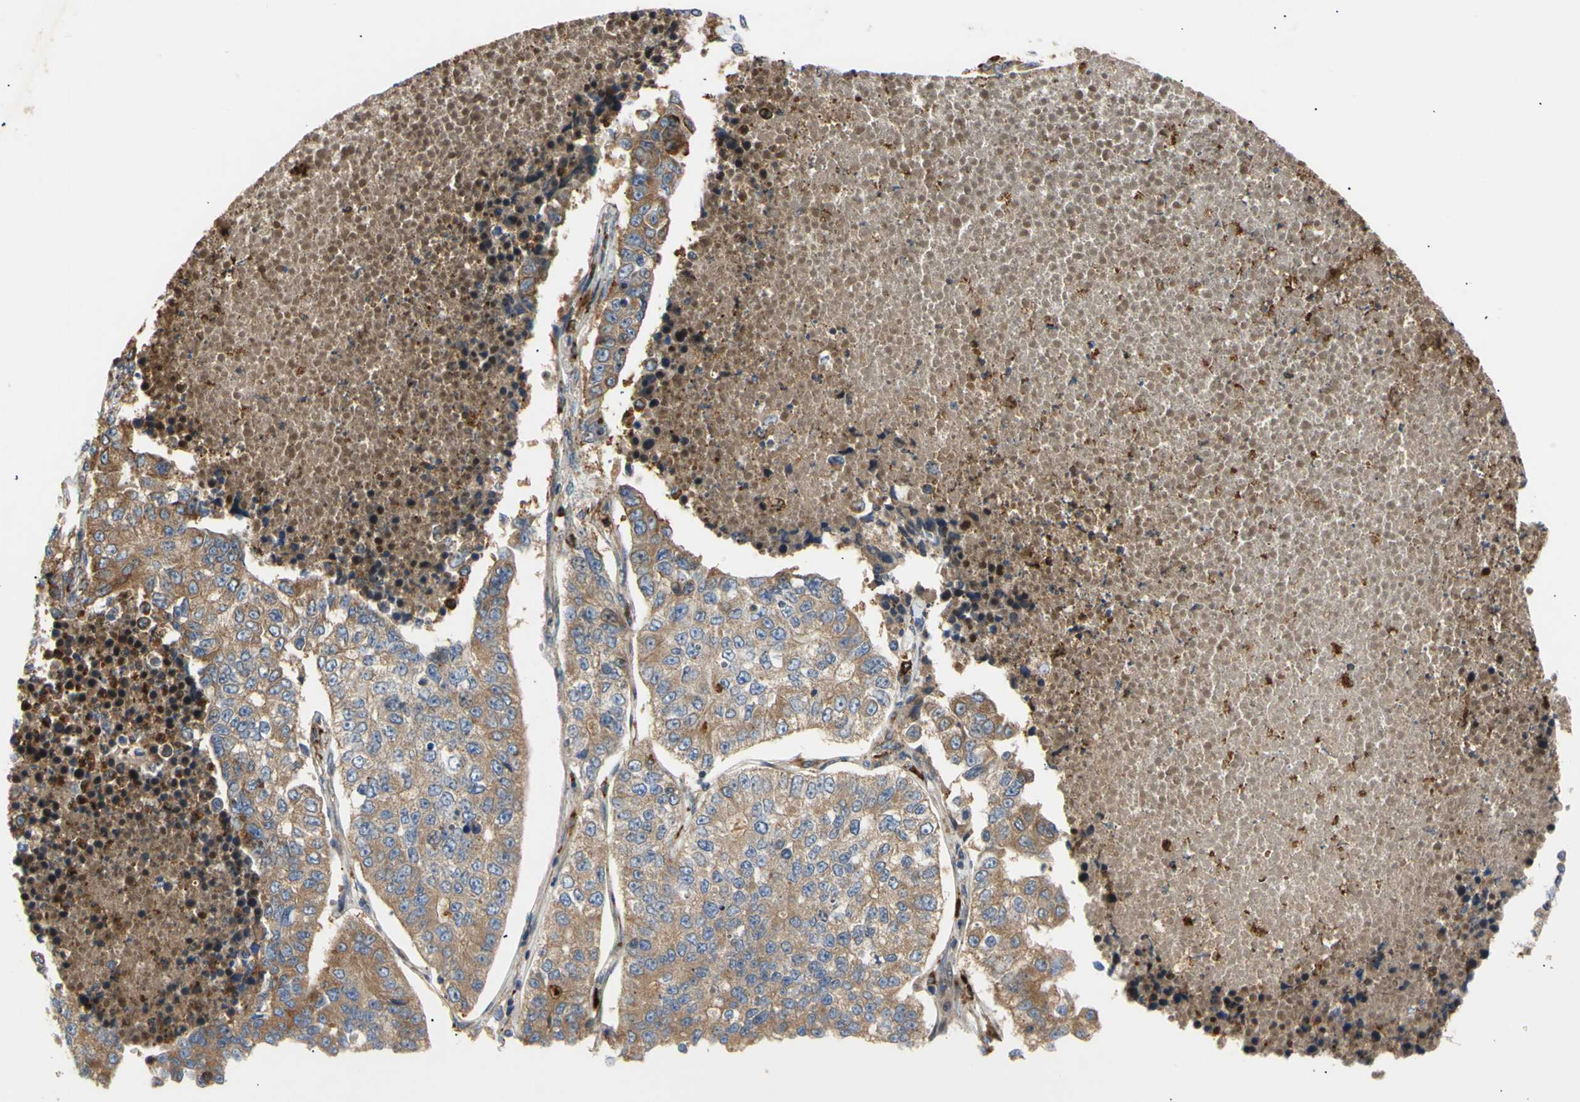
{"staining": {"intensity": "moderate", "quantity": ">75%", "location": "cytoplasmic/membranous"}, "tissue": "lung cancer", "cell_type": "Tumor cells", "image_type": "cancer", "snomed": [{"axis": "morphology", "description": "Adenocarcinoma, NOS"}, {"axis": "topography", "description": "Lung"}], "caption": "Tumor cells exhibit moderate cytoplasmic/membranous expression in approximately >75% of cells in lung cancer. The staining was performed using DAB to visualize the protein expression in brown, while the nuclei were stained in blue with hematoxylin (Magnification: 20x).", "gene": "TUBG2", "patient": {"sex": "male", "age": 49}}